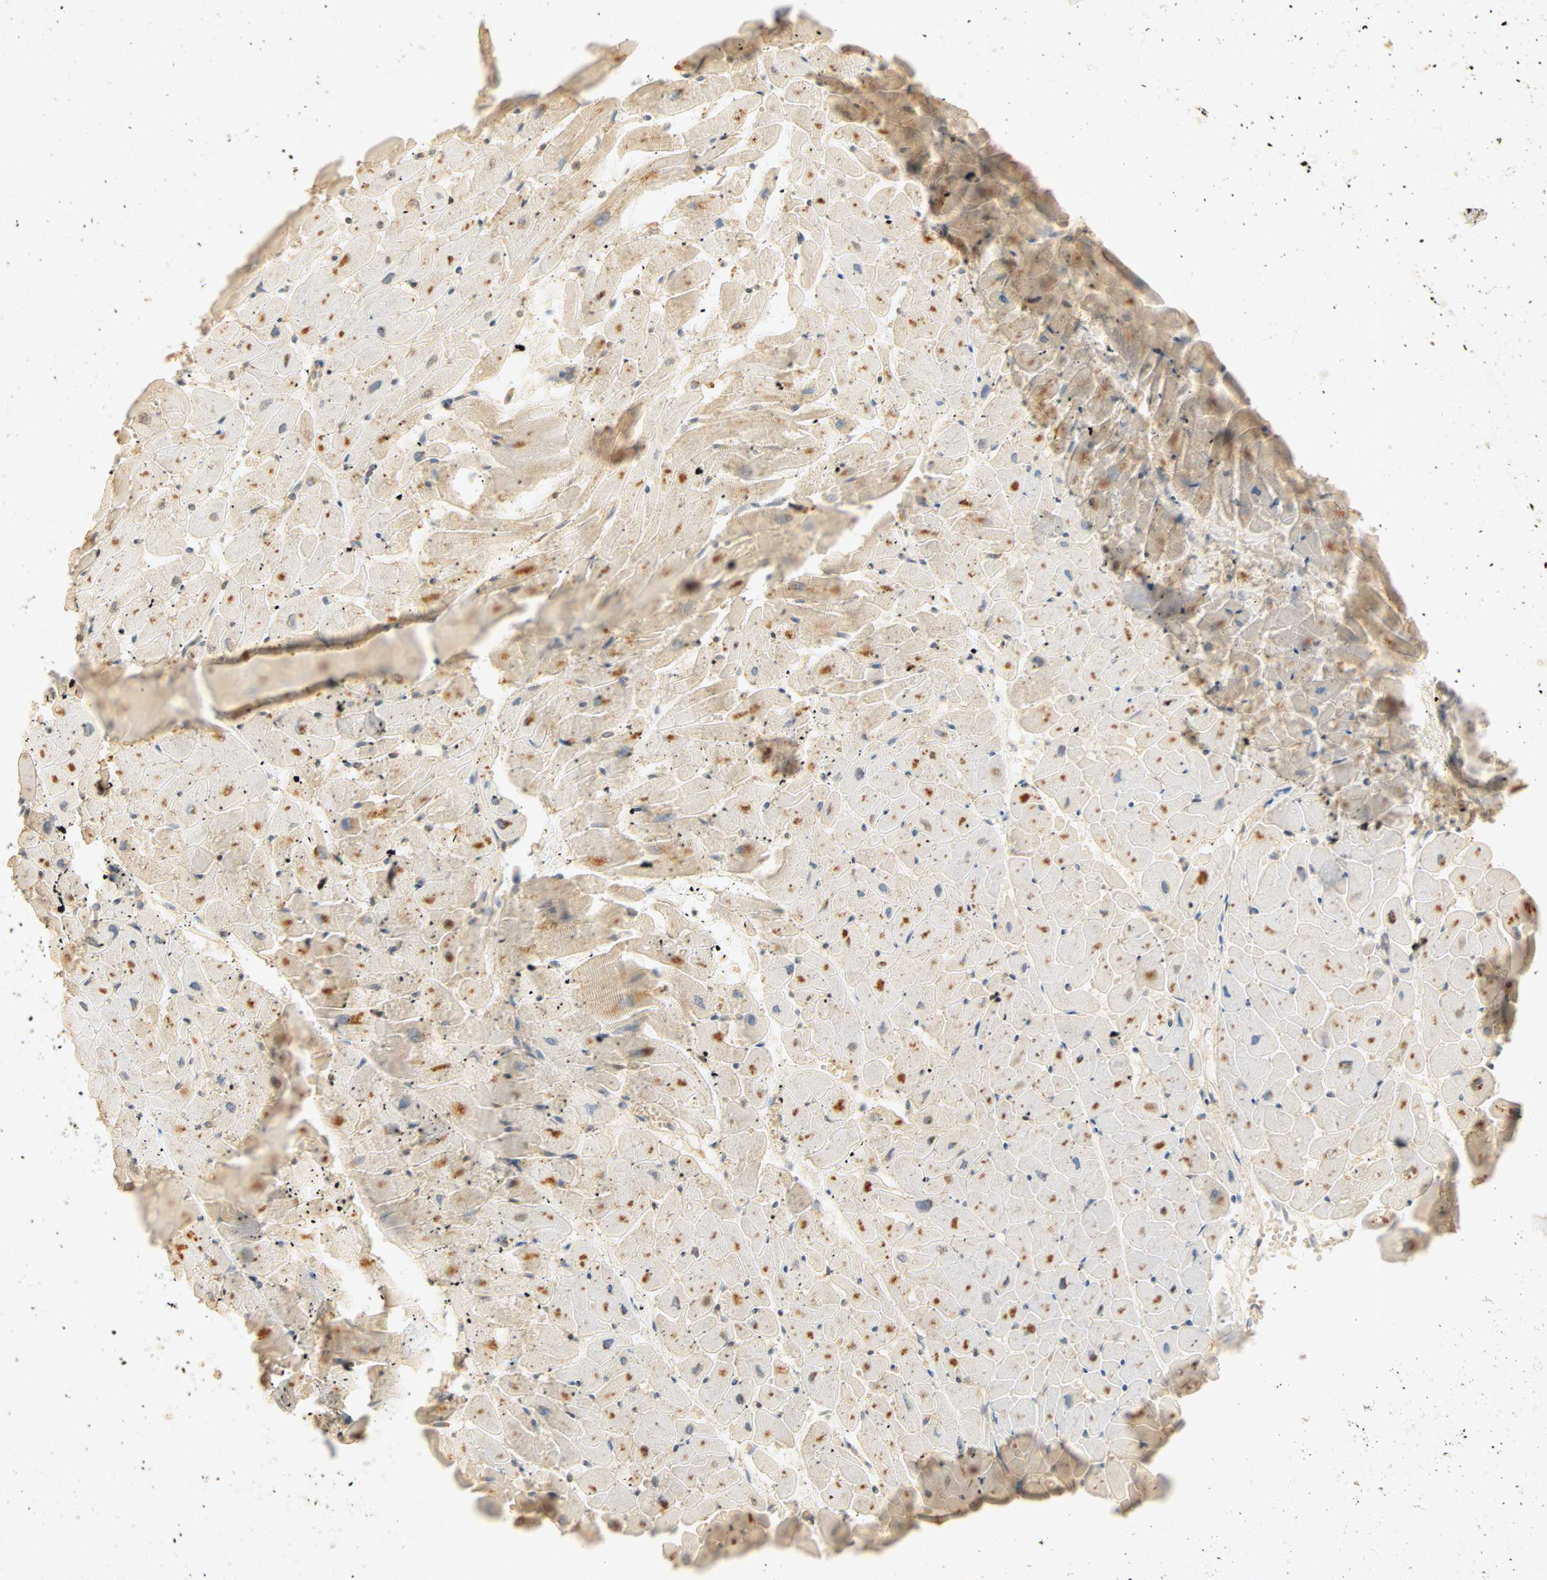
{"staining": {"intensity": "moderate", "quantity": "<25%", "location": "cytoplasmic/membranous"}, "tissue": "heart muscle", "cell_type": "Cardiomyocytes", "image_type": "normal", "snomed": [{"axis": "morphology", "description": "Normal tissue, NOS"}, {"axis": "topography", "description": "Heart"}], "caption": "Cardiomyocytes display low levels of moderate cytoplasmic/membranous expression in about <25% of cells in unremarkable heart muscle.", "gene": "SELENBP1", "patient": {"sex": "female", "age": 19}}